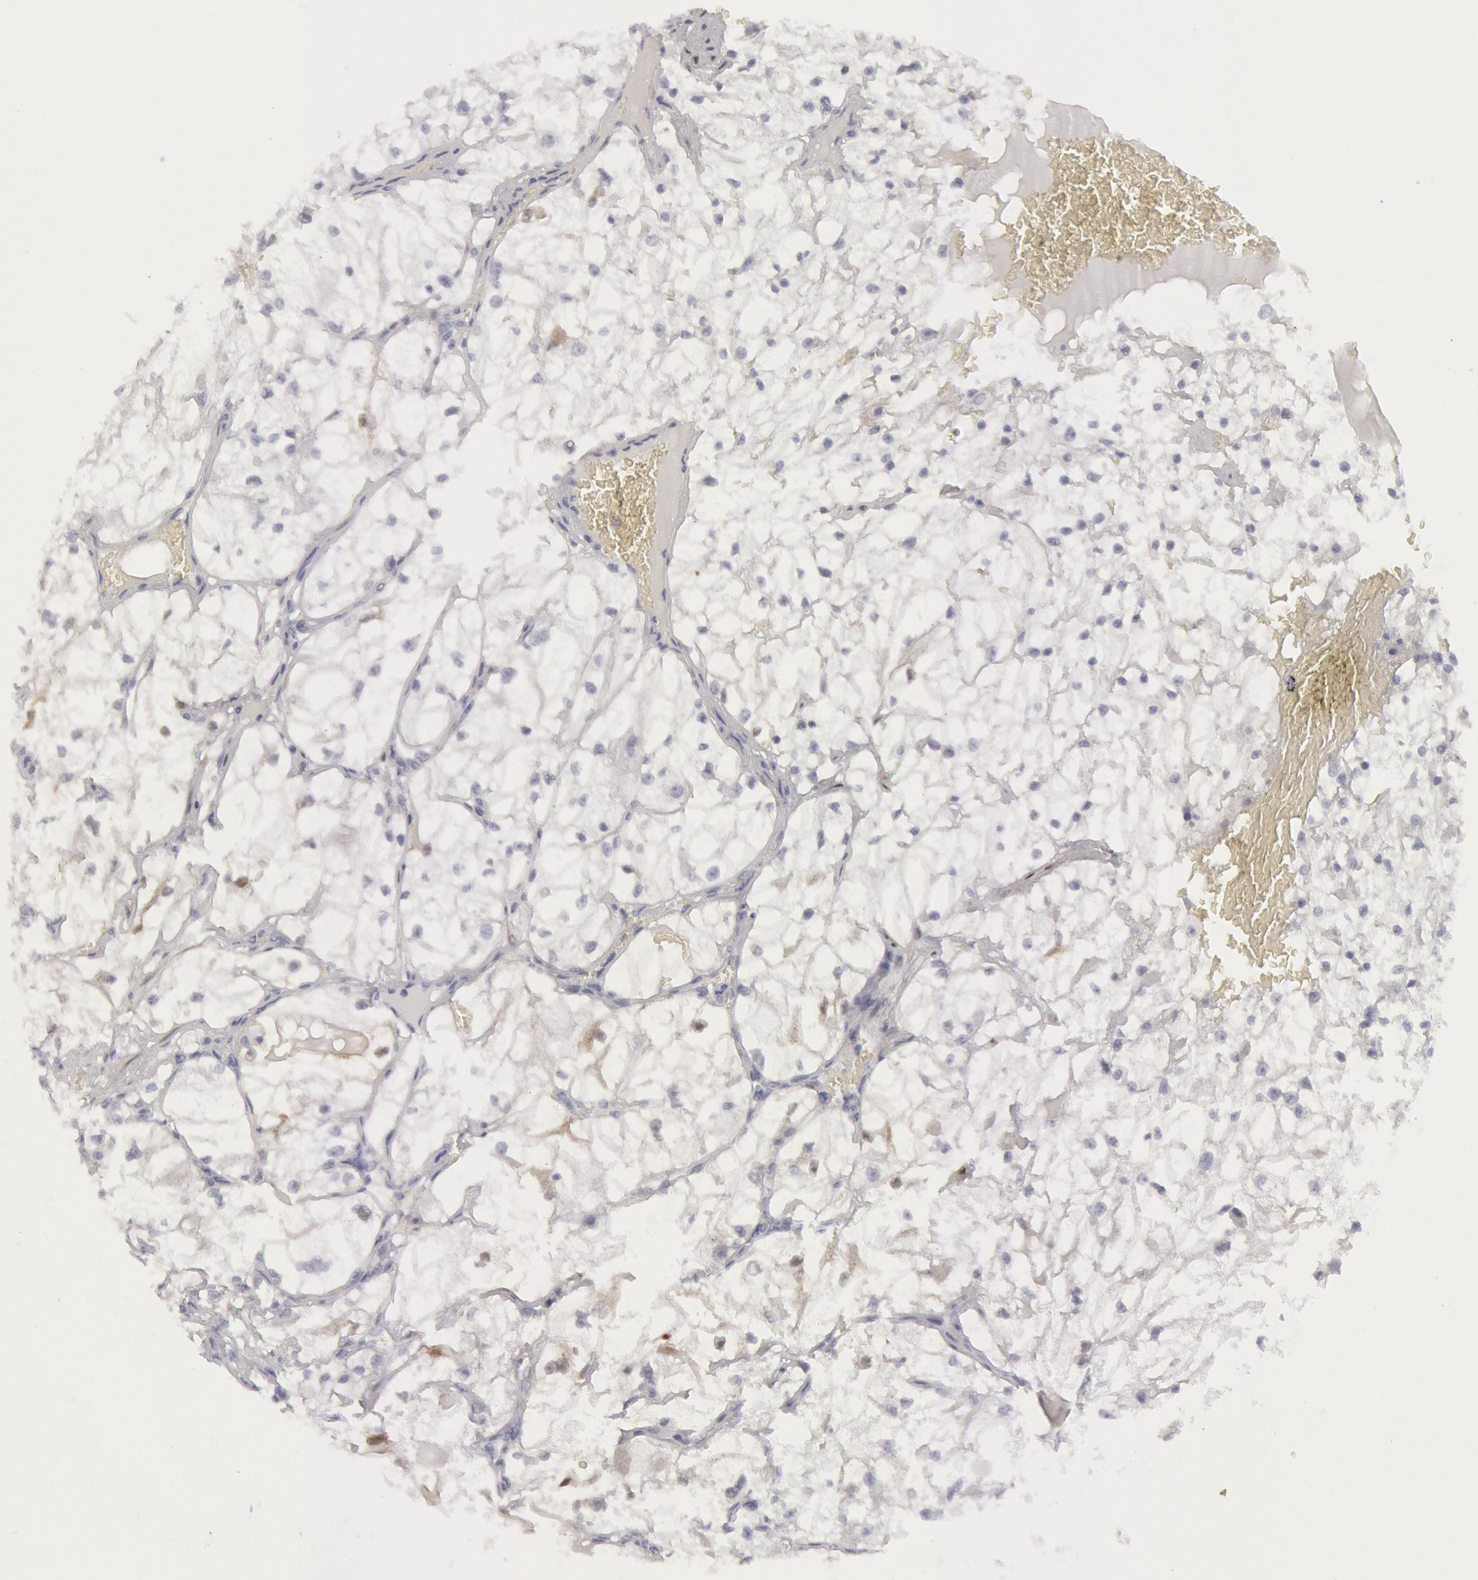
{"staining": {"intensity": "negative", "quantity": "none", "location": "none"}, "tissue": "renal cancer", "cell_type": "Tumor cells", "image_type": "cancer", "snomed": [{"axis": "morphology", "description": "Adenocarcinoma, NOS"}, {"axis": "topography", "description": "Kidney"}], "caption": "Immunohistochemical staining of human renal cancer reveals no significant positivity in tumor cells.", "gene": "FHL1", "patient": {"sex": "male", "age": 61}}